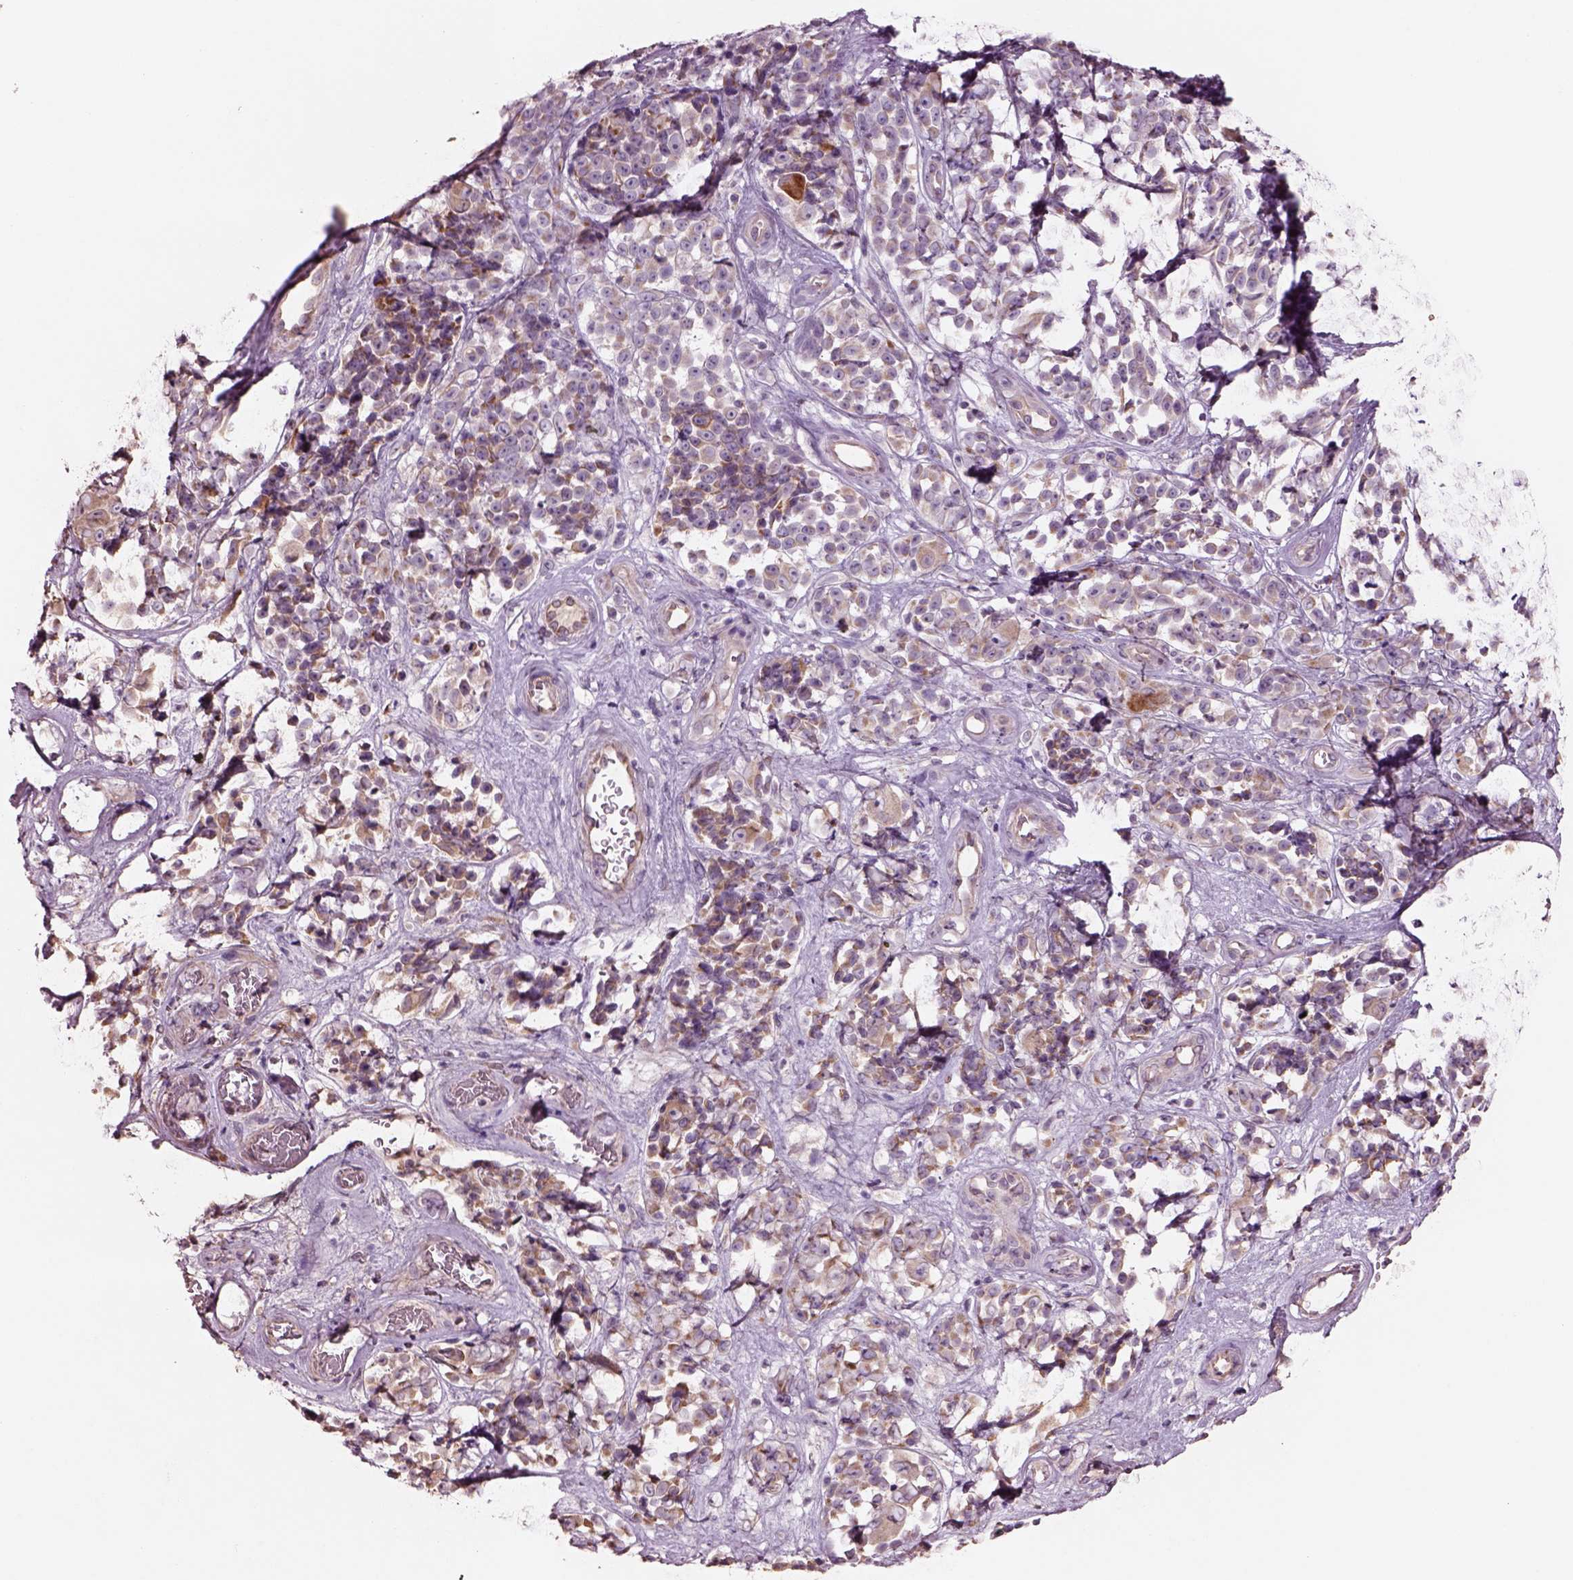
{"staining": {"intensity": "negative", "quantity": "none", "location": "none"}, "tissue": "melanoma", "cell_type": "Tumor cells", "image_type": "cancer", "snomed": [{"axis": "morphology", "description": "Malignant melanoma, NOS"}, {"axis": "topography", "description": "Skin"}], "caption": "Malignant melanoma was stained to show a protein in brown. There is no significant expression in tumor cells.", "gene": "DUOXA2", "patient": {"sex": "female", "age": 88}}